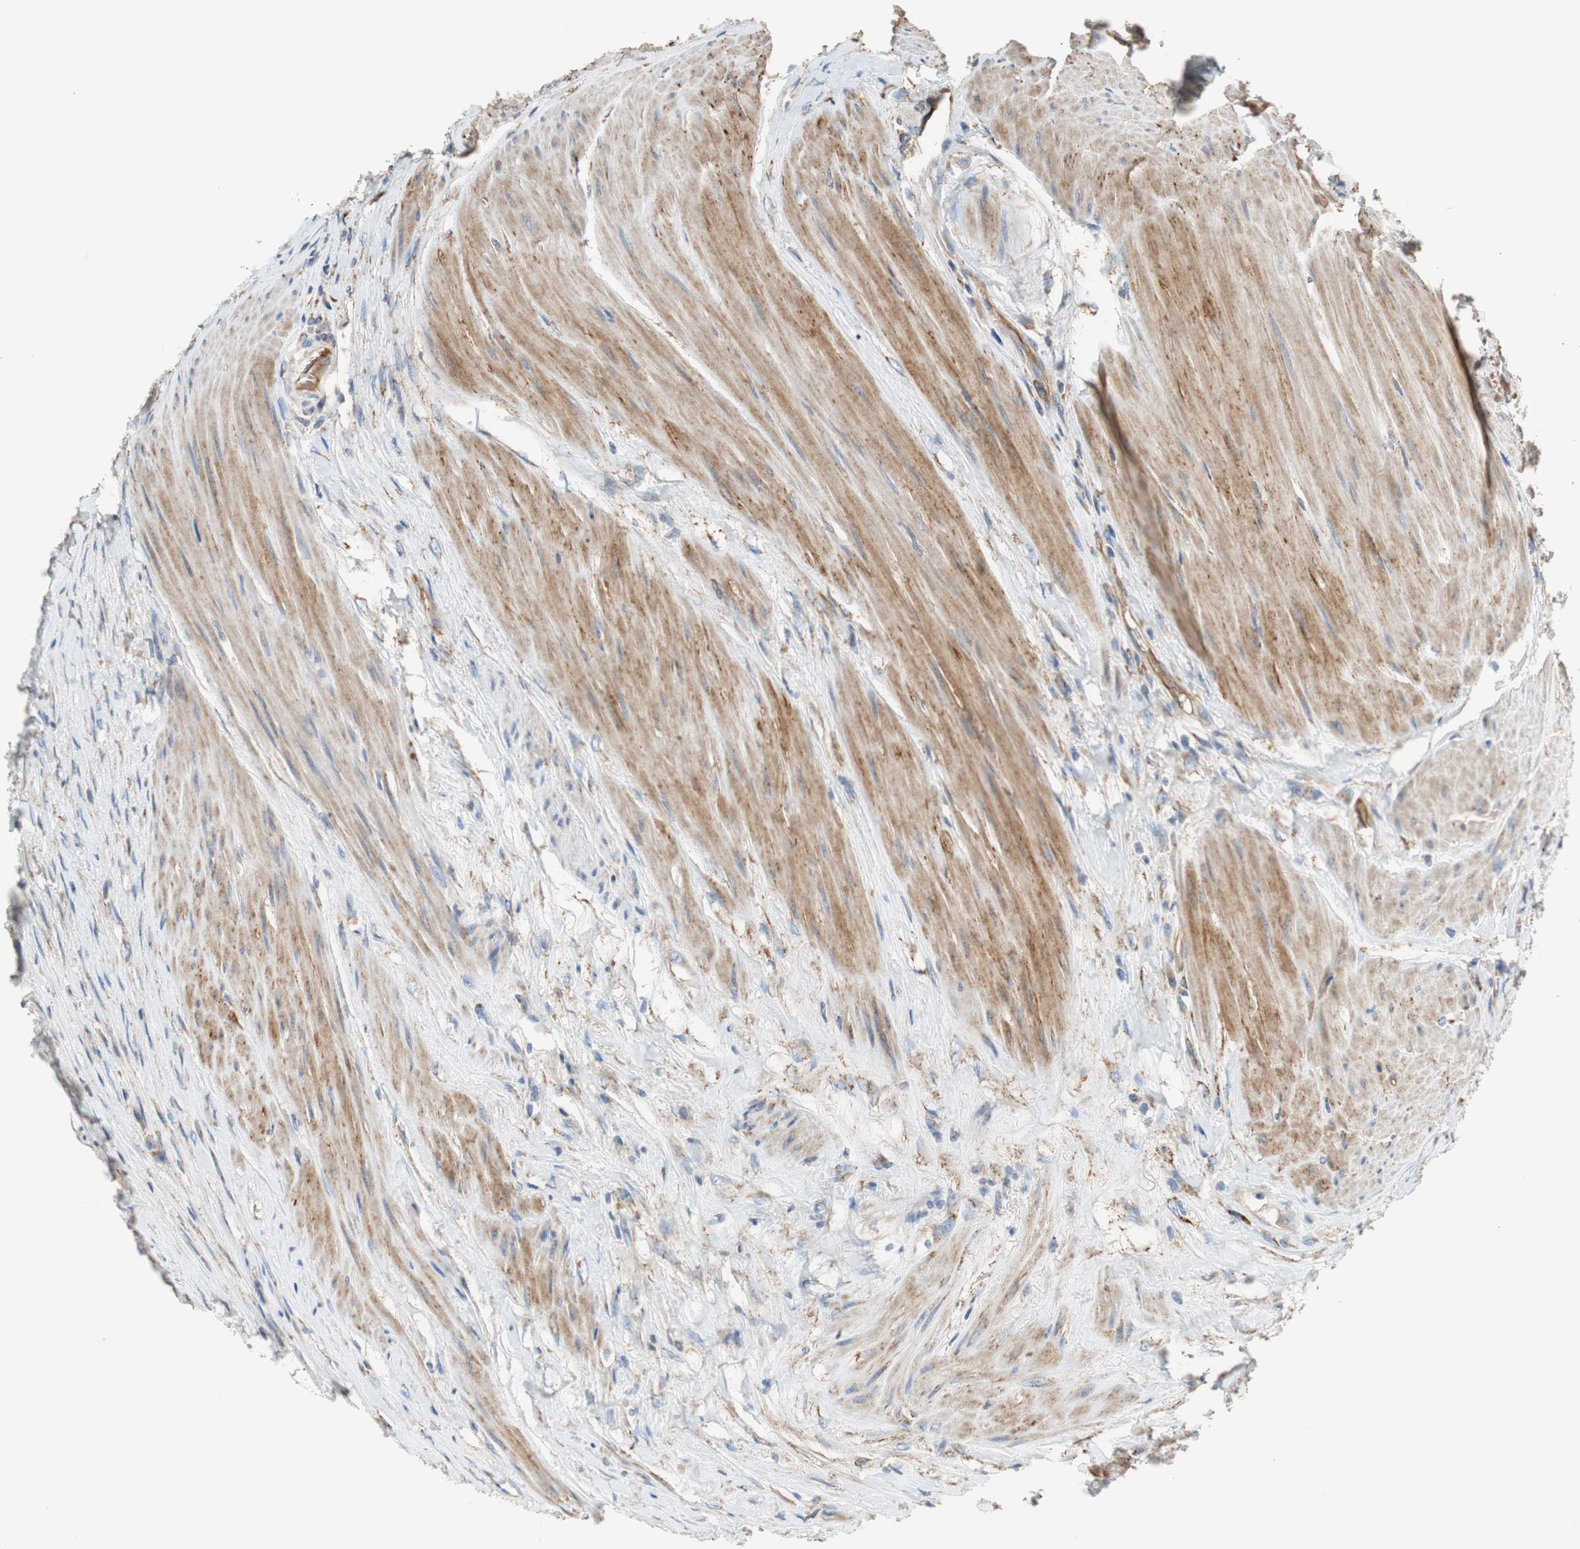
{"staining": {"intensity": "negative", "quantity": "none", "location": "none"}, "tissue": "colorectal cancer", "cell_type": "Tumor cells", "image_type": "cancer", "snomed": [{"axis": "morphology", "description": "Adenocarcinoma, NOS"}, {"axis": "topography", "description": "Rectum"}], "caption": "Immunohistochemical staining of human colorectal adenocarcinoma exhibits no significant expression in tumor cells. (DAB (3,3'-diaminobenzidine) IHC with hematoxylin counter stain).", "gene": "ALPL", "patient": {"sex": "male", "age": 63}}